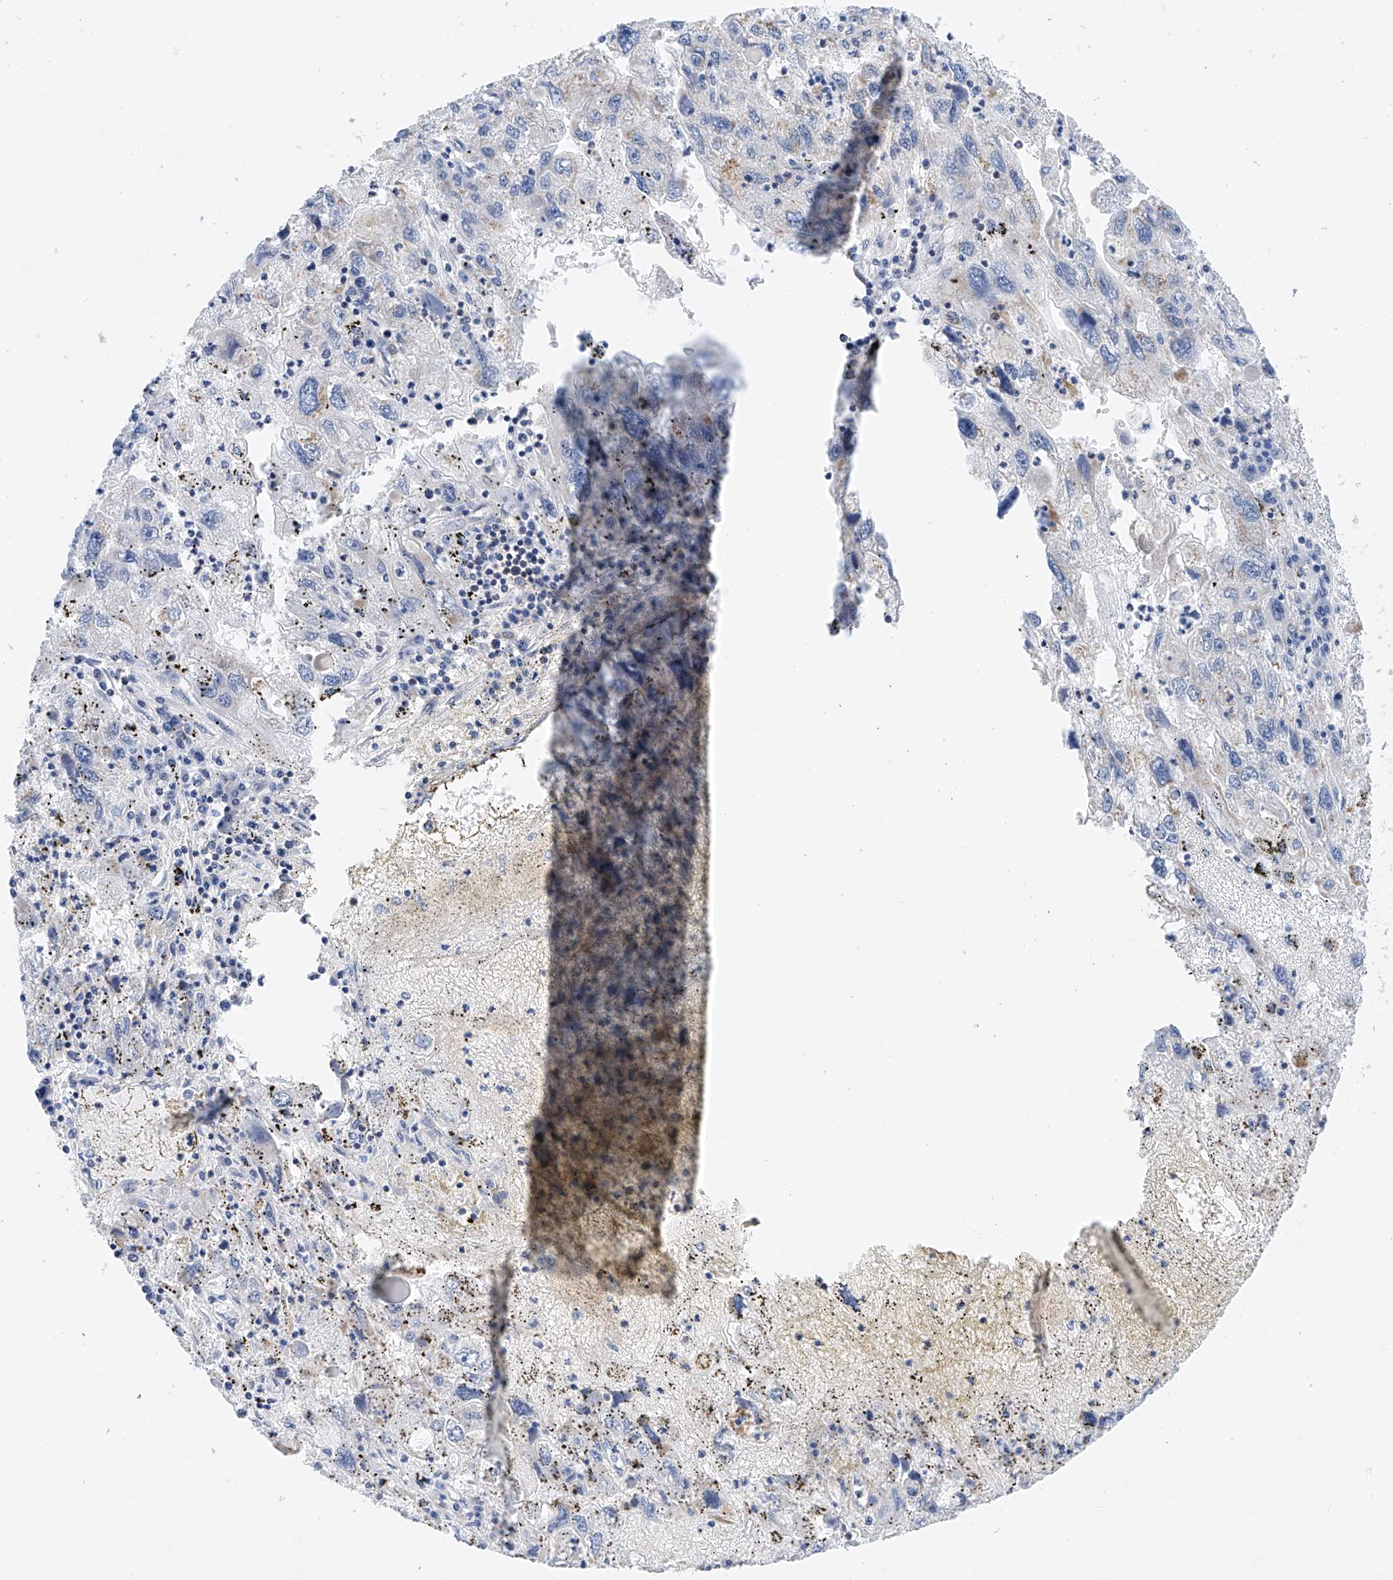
{"staining": {"intensity": "negative", "quantity": "none", "location": "none"}, "tissue": "endometrial cancer", "cell_type": "Tumor cells", "image_type": "cancer", "snomed": [{"axis": "morphology", "description": "Adenocarcinoma, NOS"}, {"axis": "topography", "description": "Endometrium"}], "caption": "IHC photomicrograph of neoplastic tissue: human endometrial cancer stained with DAB (3,3'-diaminobenzidine) reveals no significant protein positivity in tumor cells.", "gene": "MFN2", "patient": {"sex": "female", "age": 49}}